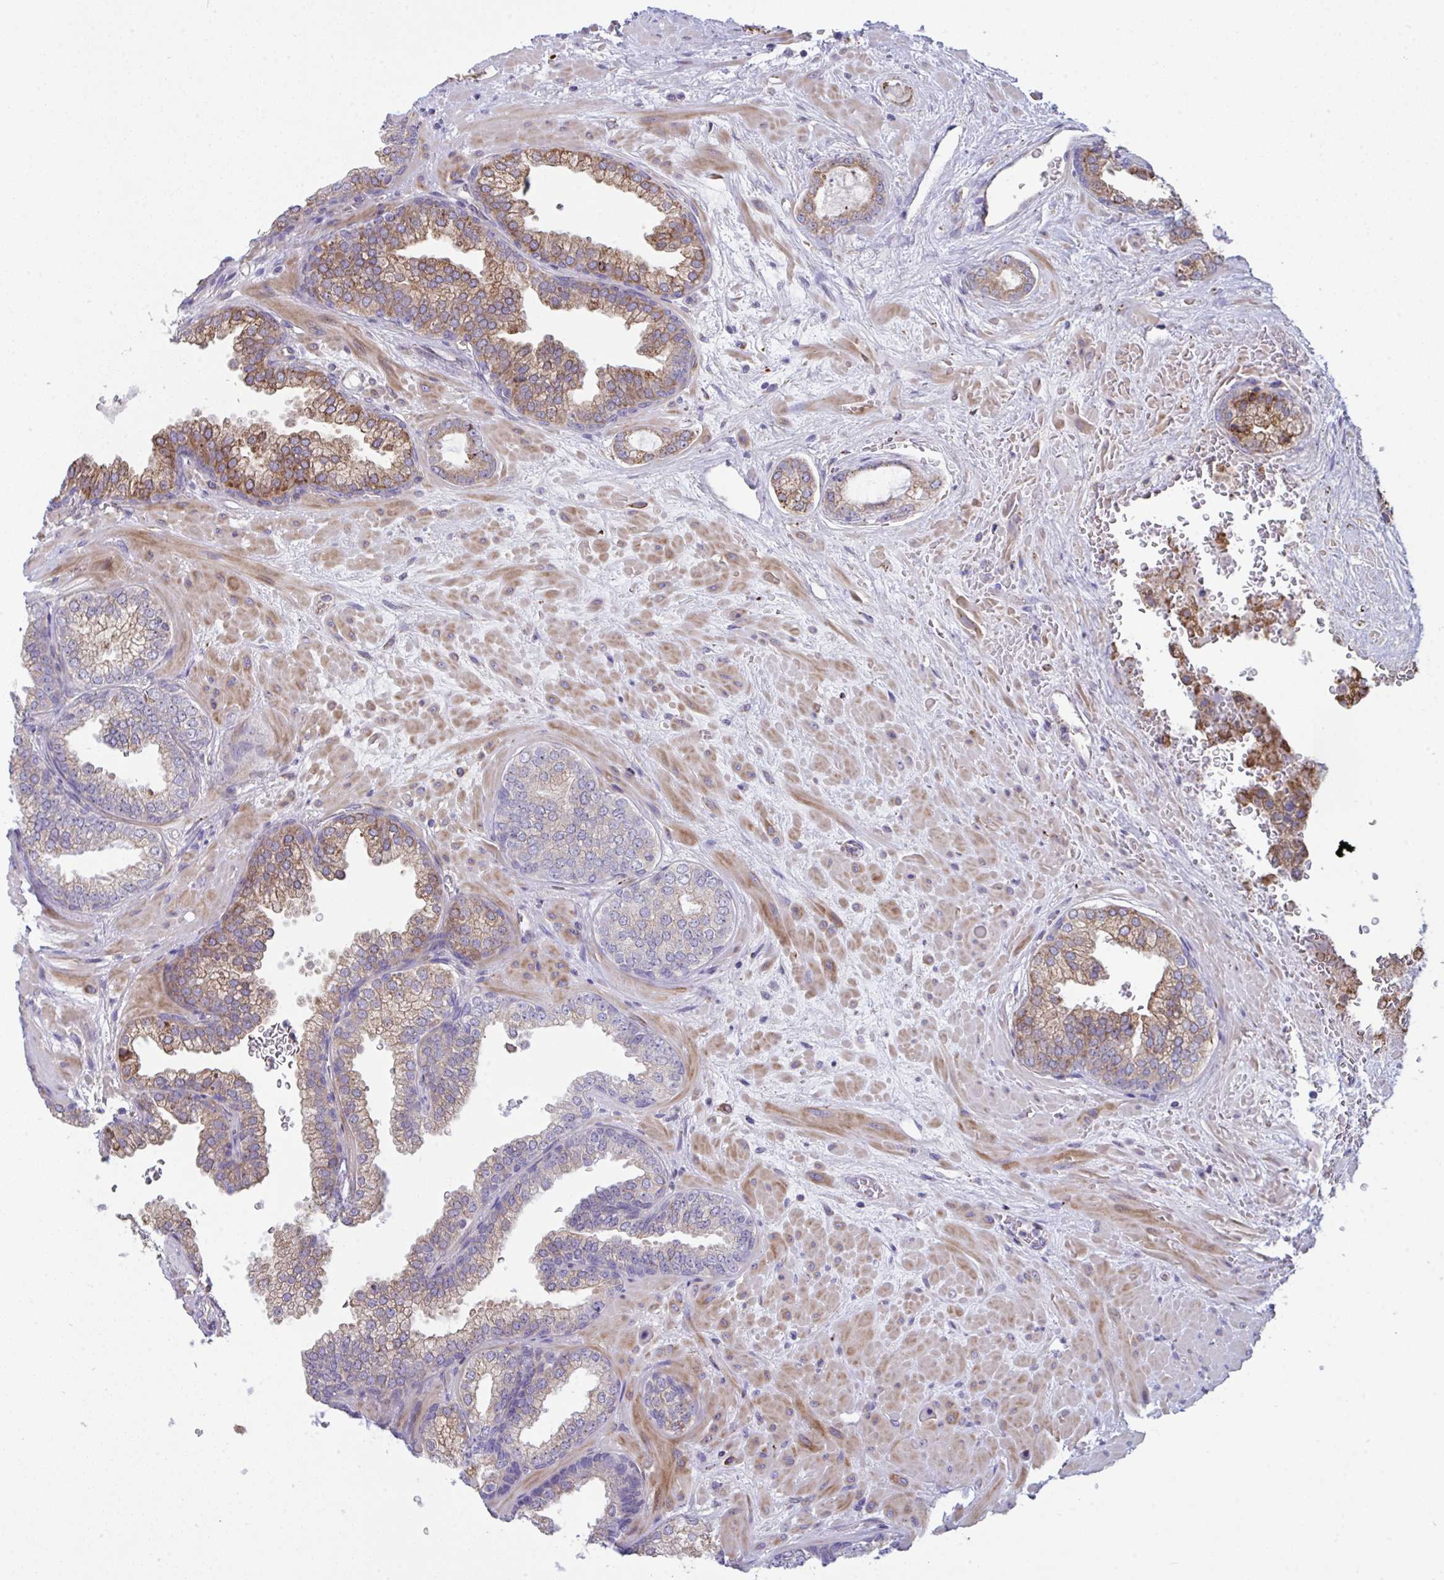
{"staining": {"intensity": "weak", "quantity": "25%-75%", "location": "cytoplasmic/membranous"}, "tissue": "prostate cancer", "cell_type": "Tumor cells", "image_type": "cancer", "snomed": [{"axis": "morphology", "description": "Adenocarcinoma, High grade"}, {"axis": "topography", "description": "Prostate"}], "caption": "Tumor cells display low levels of weak cytoplasmic/membranous positivity in approximately 25%-75% of cells in prostate cancer.", "gene": "MYMK", "patient": {"sex": "male", "age": 58}}